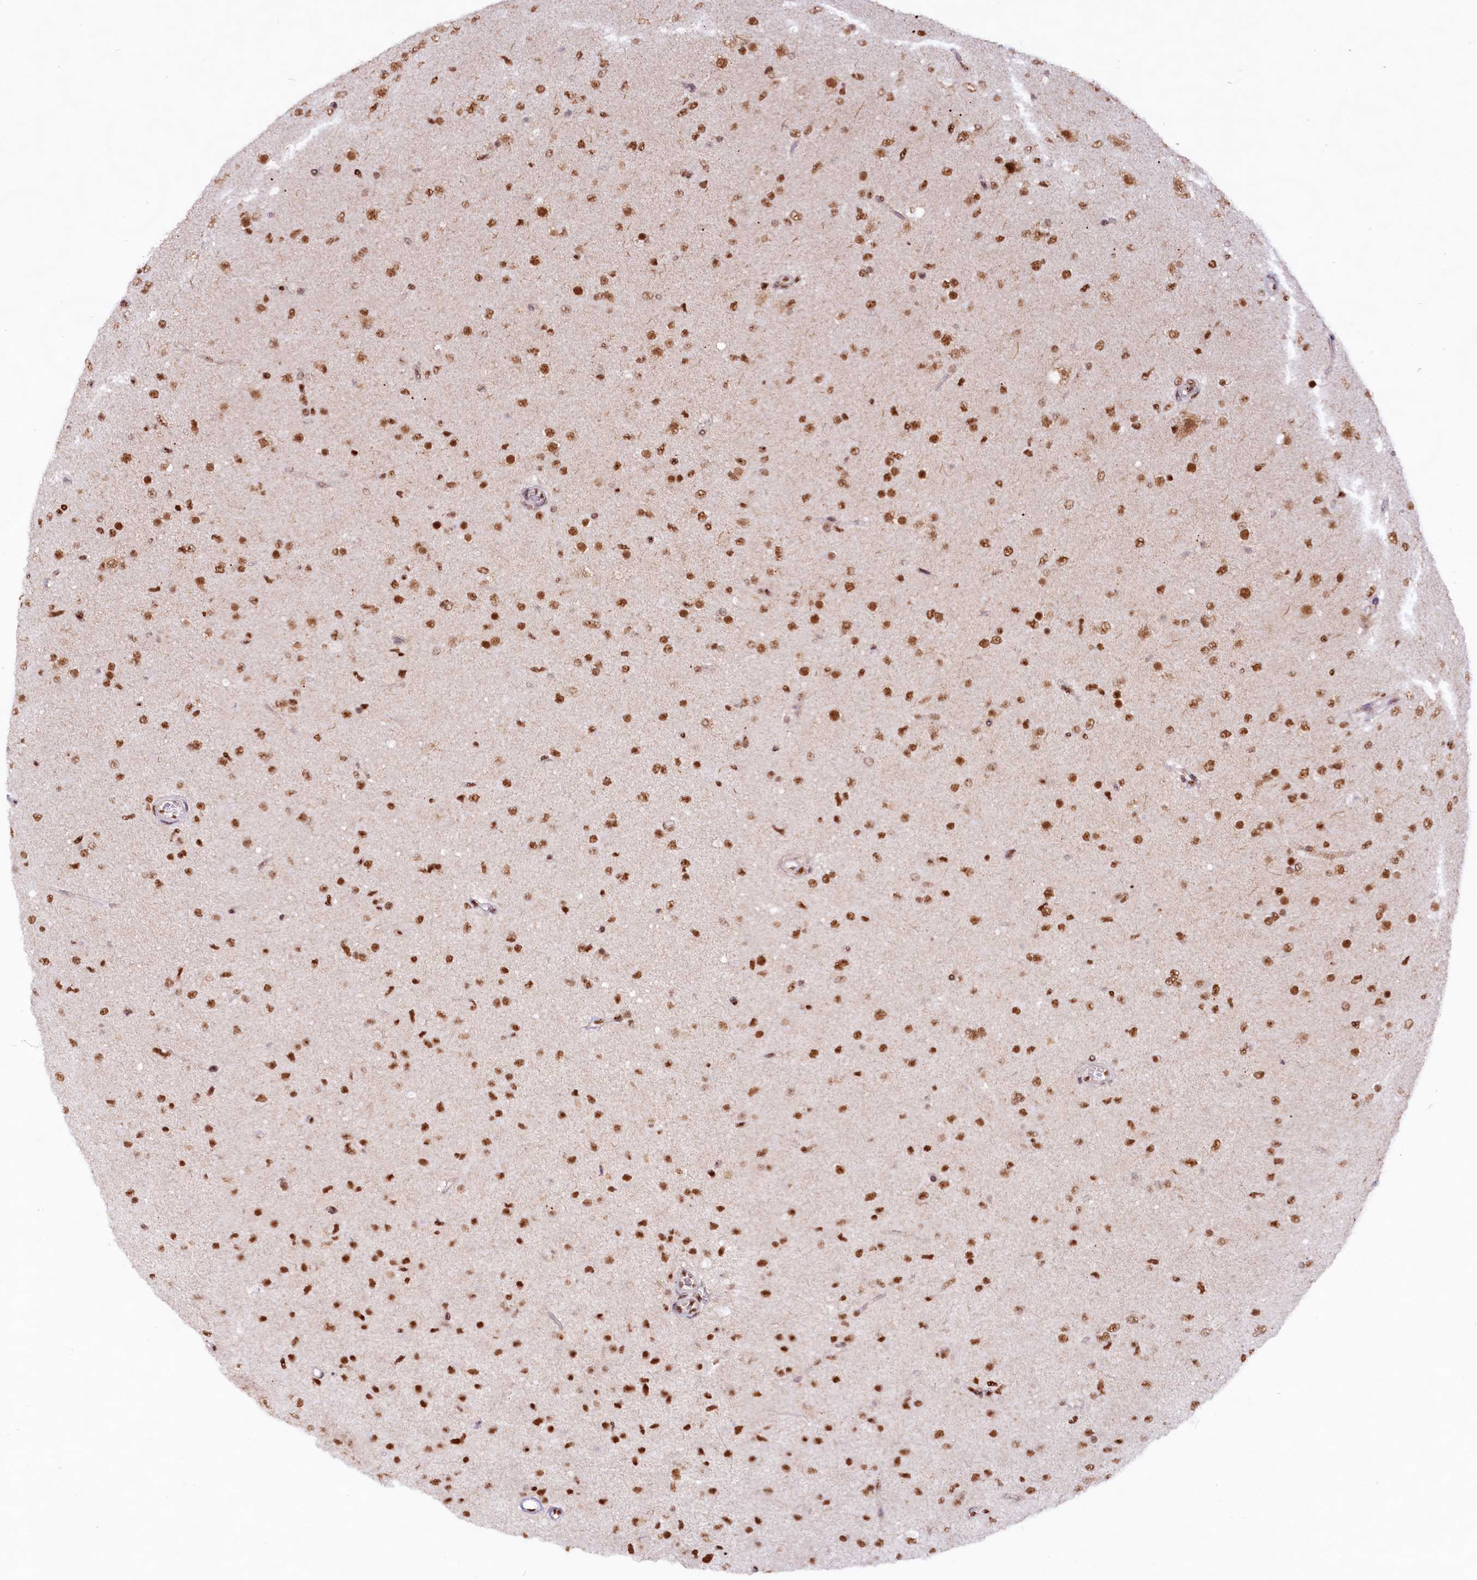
{"staining": {"intensity": "strong", "quantity": ">75%", "location": "nuclear"}, "tissue": "glioma", "cell_type": "Tumor cells", "image_type": "cancer", "snomed": [{"axis": "morphology", "description": "Glioma, malignant, Low grade"}, {"axis": "topography", "description": "Brain"}], "caption": "Immunohistochemical staining of human glioma displays strong nuclear protein expression in approximately >75% of tumor cells.", "gene": "HIRA", "patient": {"sex": "male", "age": 65}}